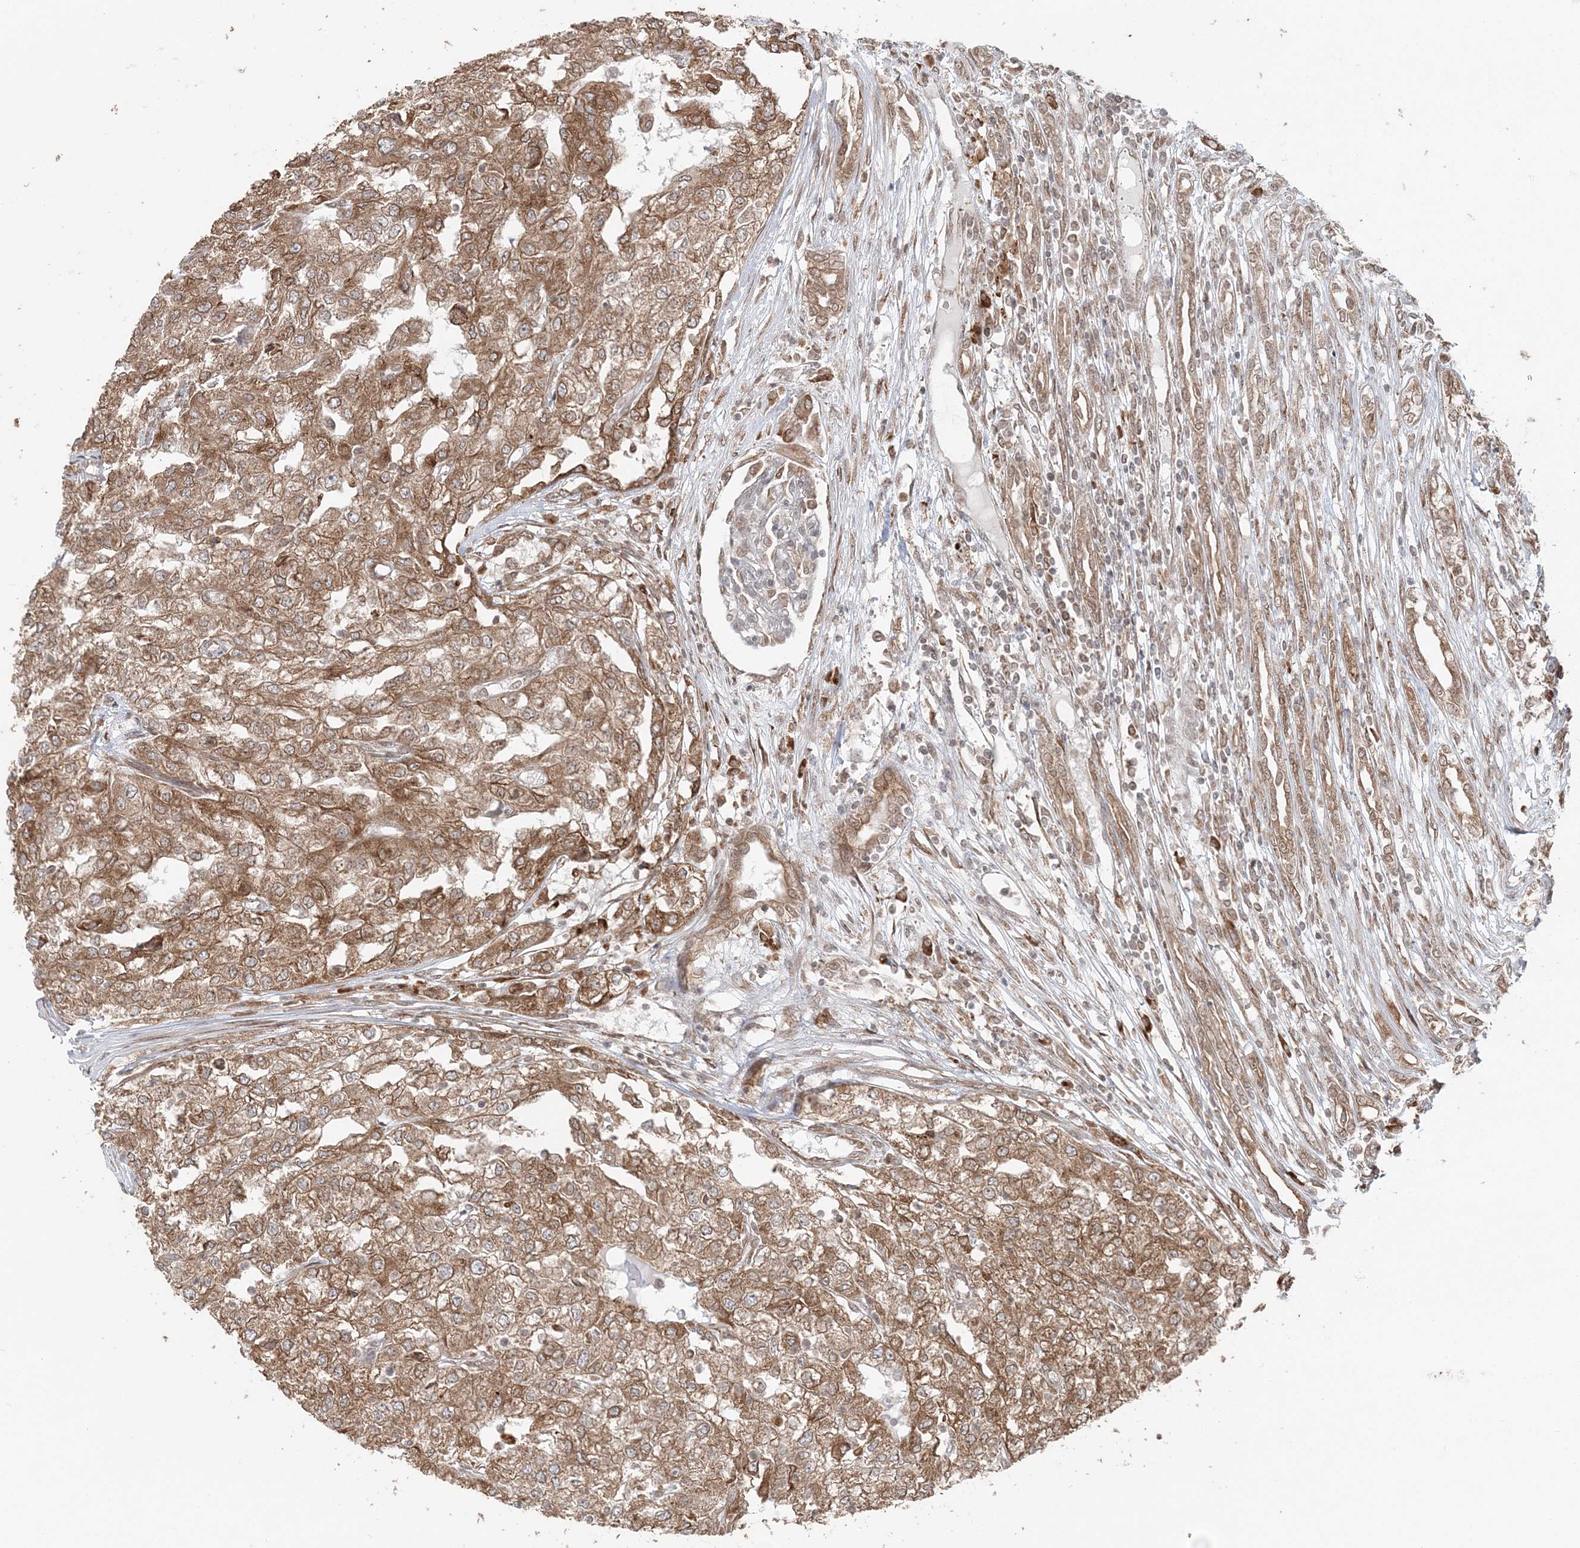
{"staining": {"intensity": "moderate", "quantity": ">75%", "location": "cytoplasmic/membranous"}, "tissue": "renal cancer", "cell_type": "Tumor cells", "image_type": "cancer", "snomed": [{"axis": "morphology", "description": "Adenocarcinoma, NOS"}, {"axis": "topography", "description": "Kidney"}], "caption": "IHC histopathology image of neoplastic tissue: renal cancer stained using immunohistochemistry displays medium levels of moderate protein expression localized specifically in the cytoplasmic/membranous of tumor cells, appearing as a cytoplasmic/membranous brown color.", "gene": "TMED10", "patient": {"sex": "female", "age": 54}}